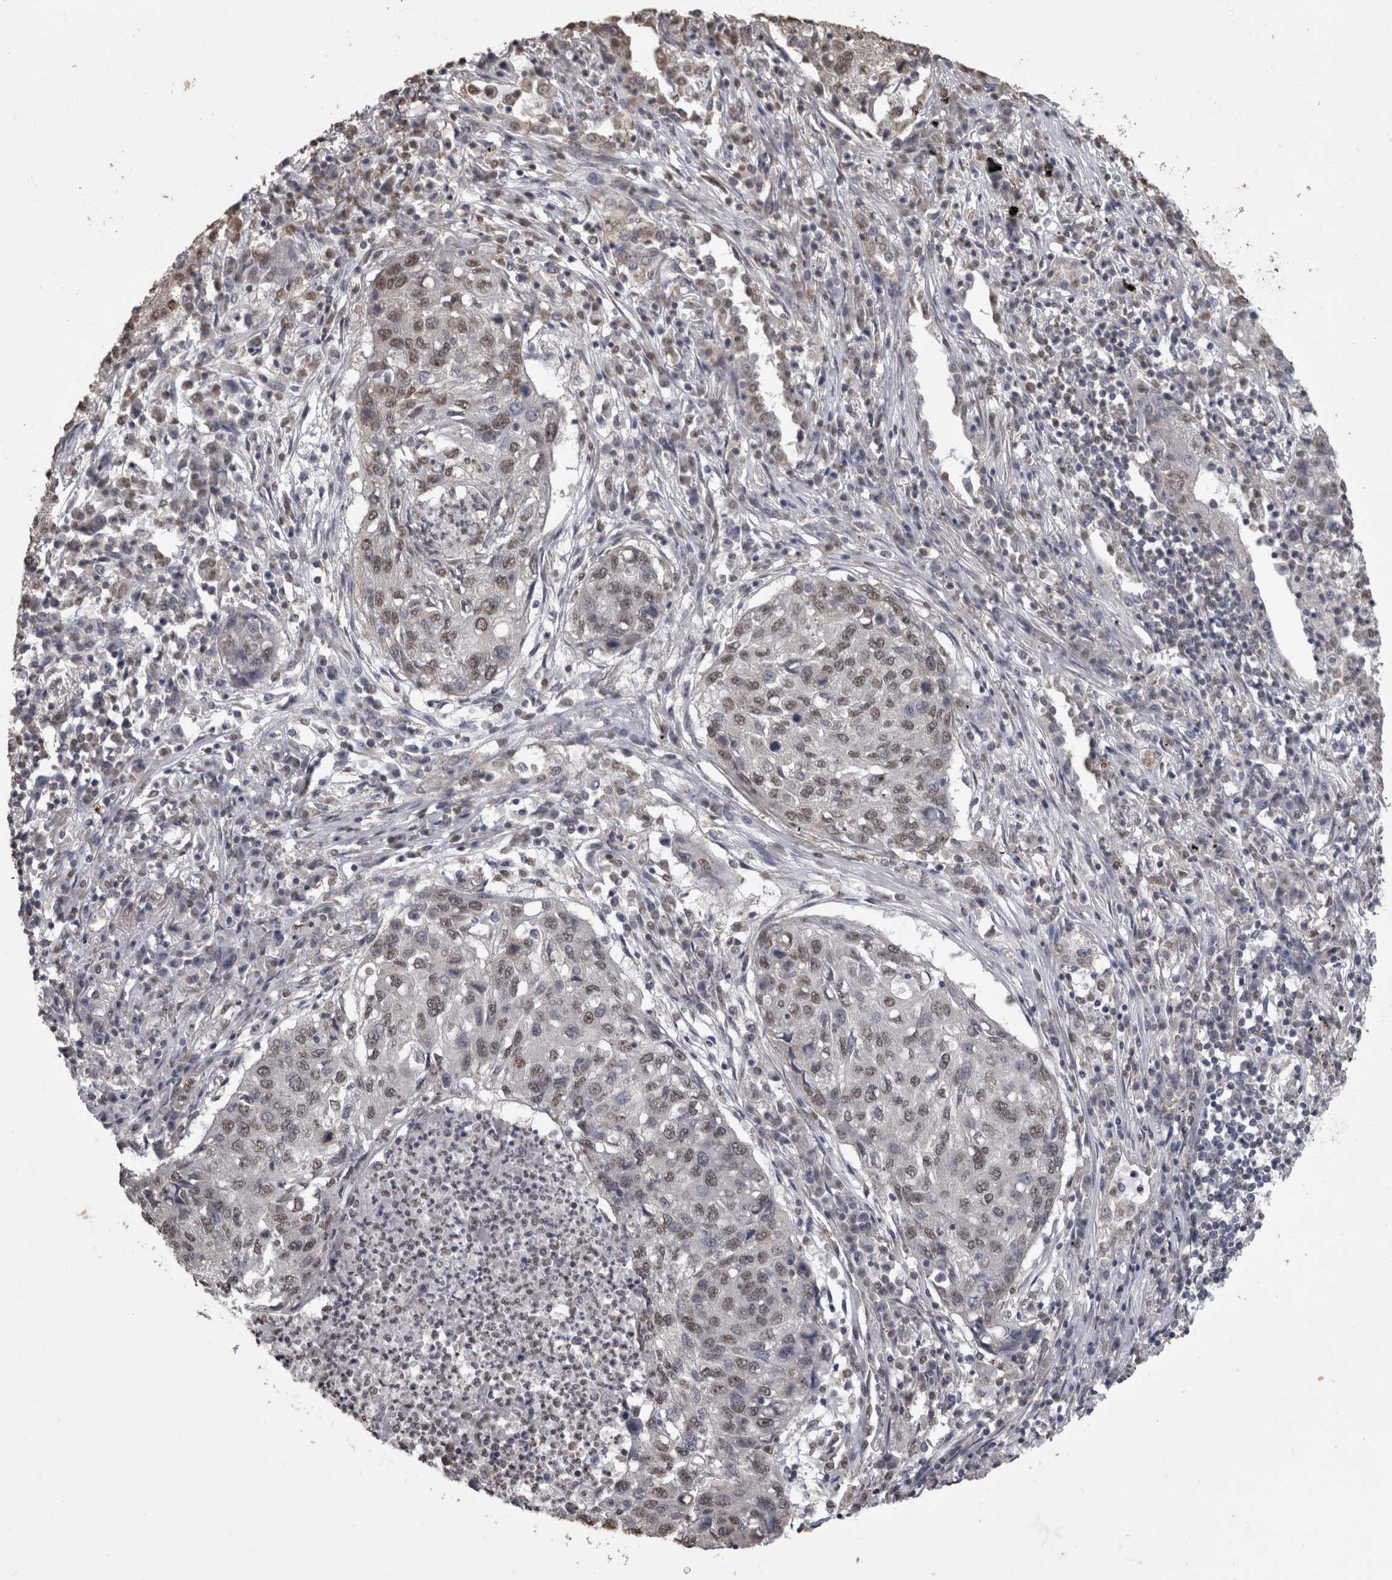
{"staining": {"intensity": "weak", "quantity": ">75%", "location": "nuclear"}, "tissue": "lung cancer", "cell_type": "Tumor cells", "image_type": "cancer", "snomed": [{"axis": "morphology", "description": "Squamous cell carcinoma, NOS"}, {"axis": "topography", "description": "Lung"}], "caption": "The immunohistochemical stain labels weak nuclear positivity in tumor cells of lung cancer tissue. Immunohistochemistry stains the protein in brown and the nuclei are stained blue.", "gene": "SMAD7", "patient": {"sex": "female", "age": 63}}